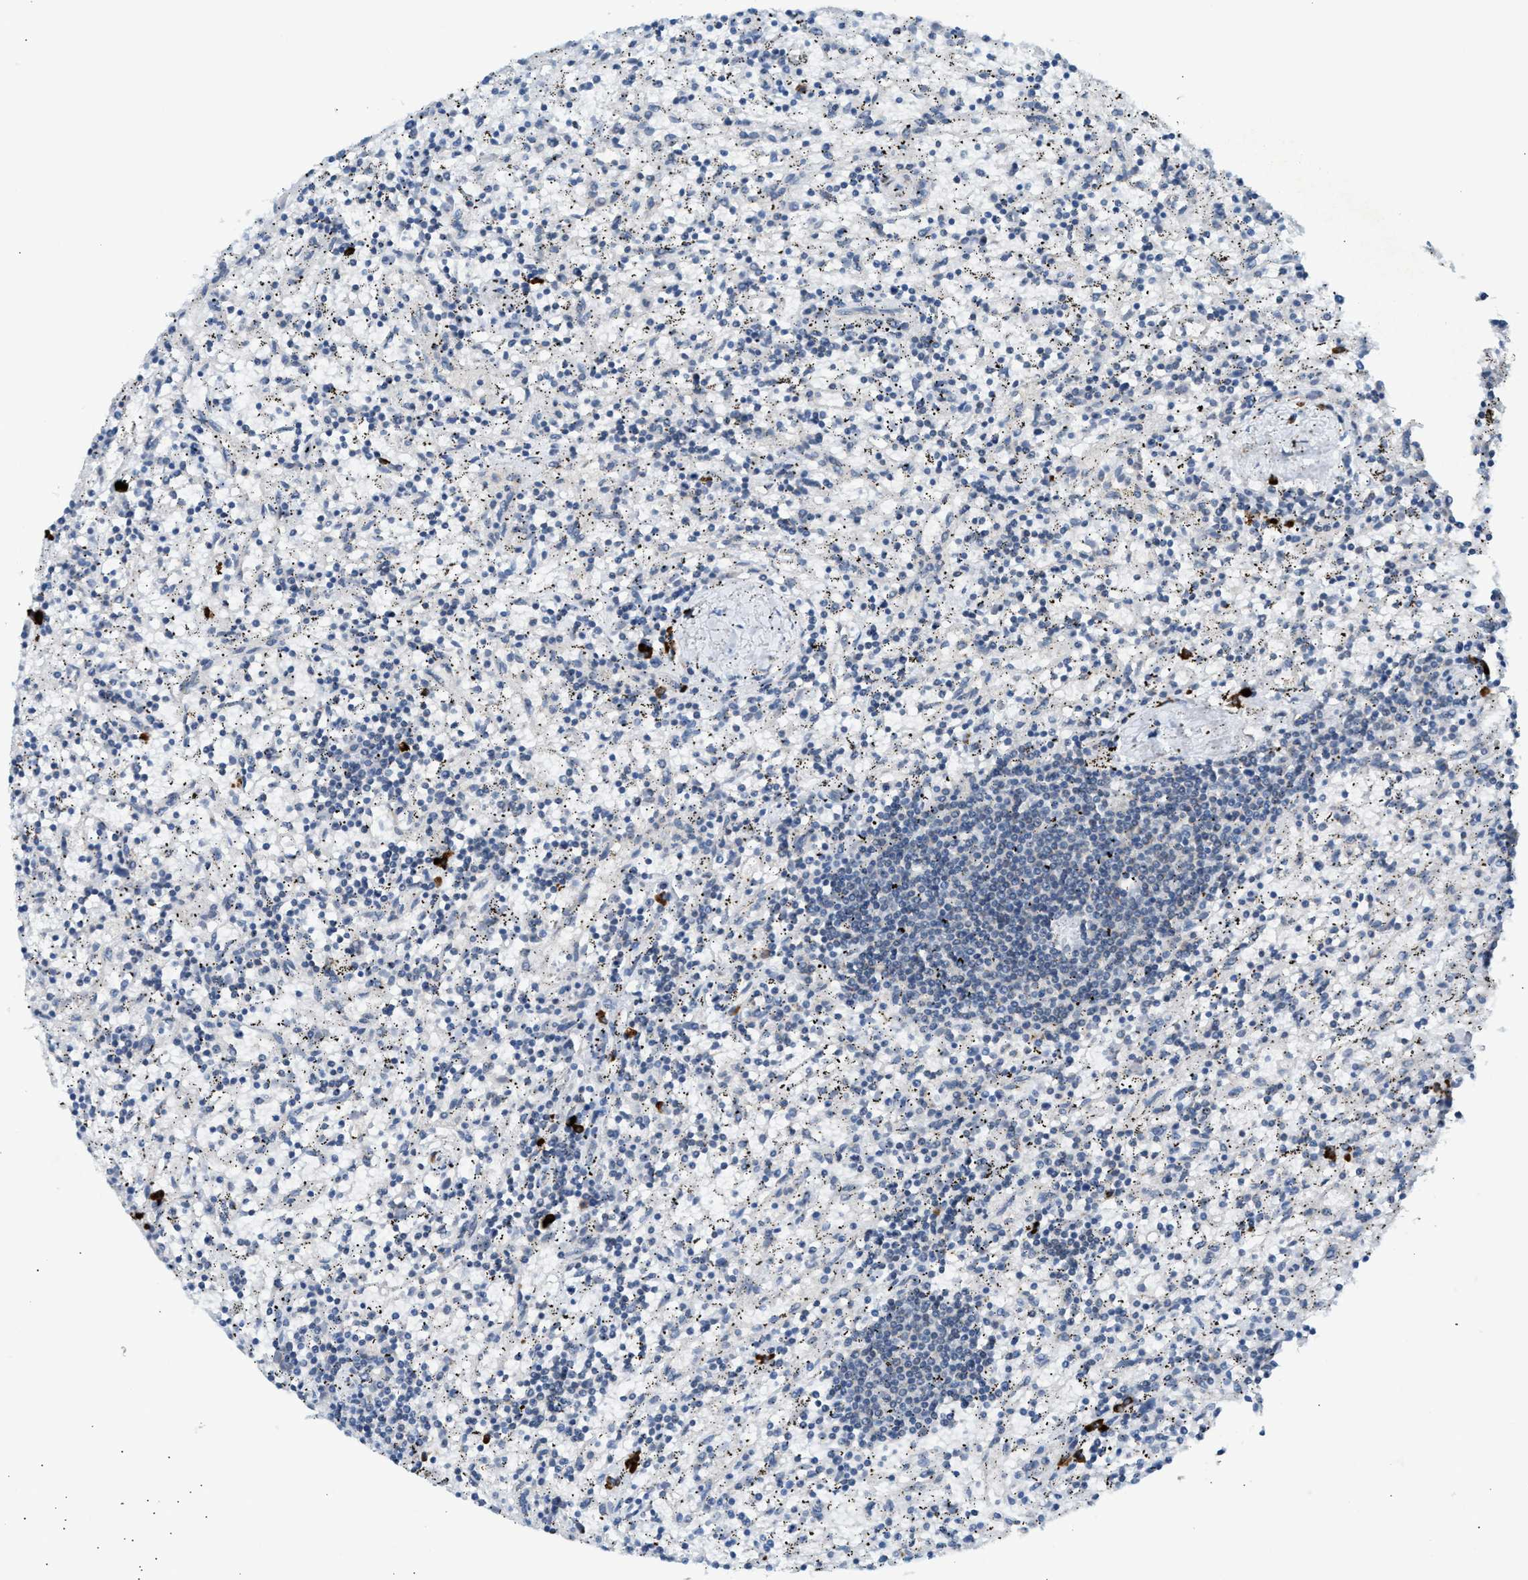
{"staining": {"intensity": "negative", "quantity": "none", "location": "none"}, "tissue": "lymphoma", "cell_type": "Tumor cells", "image_type": "cancer", "snomed": [{"axis": "morphology", "description": "Malignant lymphoma, non-Hodgkin's type, Low grade"}, {"axis": "topography", "description": "Spleen"}], "caption": "Lymphoma stained for a protein using immunohistochemistry (IHC) exhibits no staining tumor cells.", "gene": "KCNC2", "patient": {"sex": "male", "age": 76}}